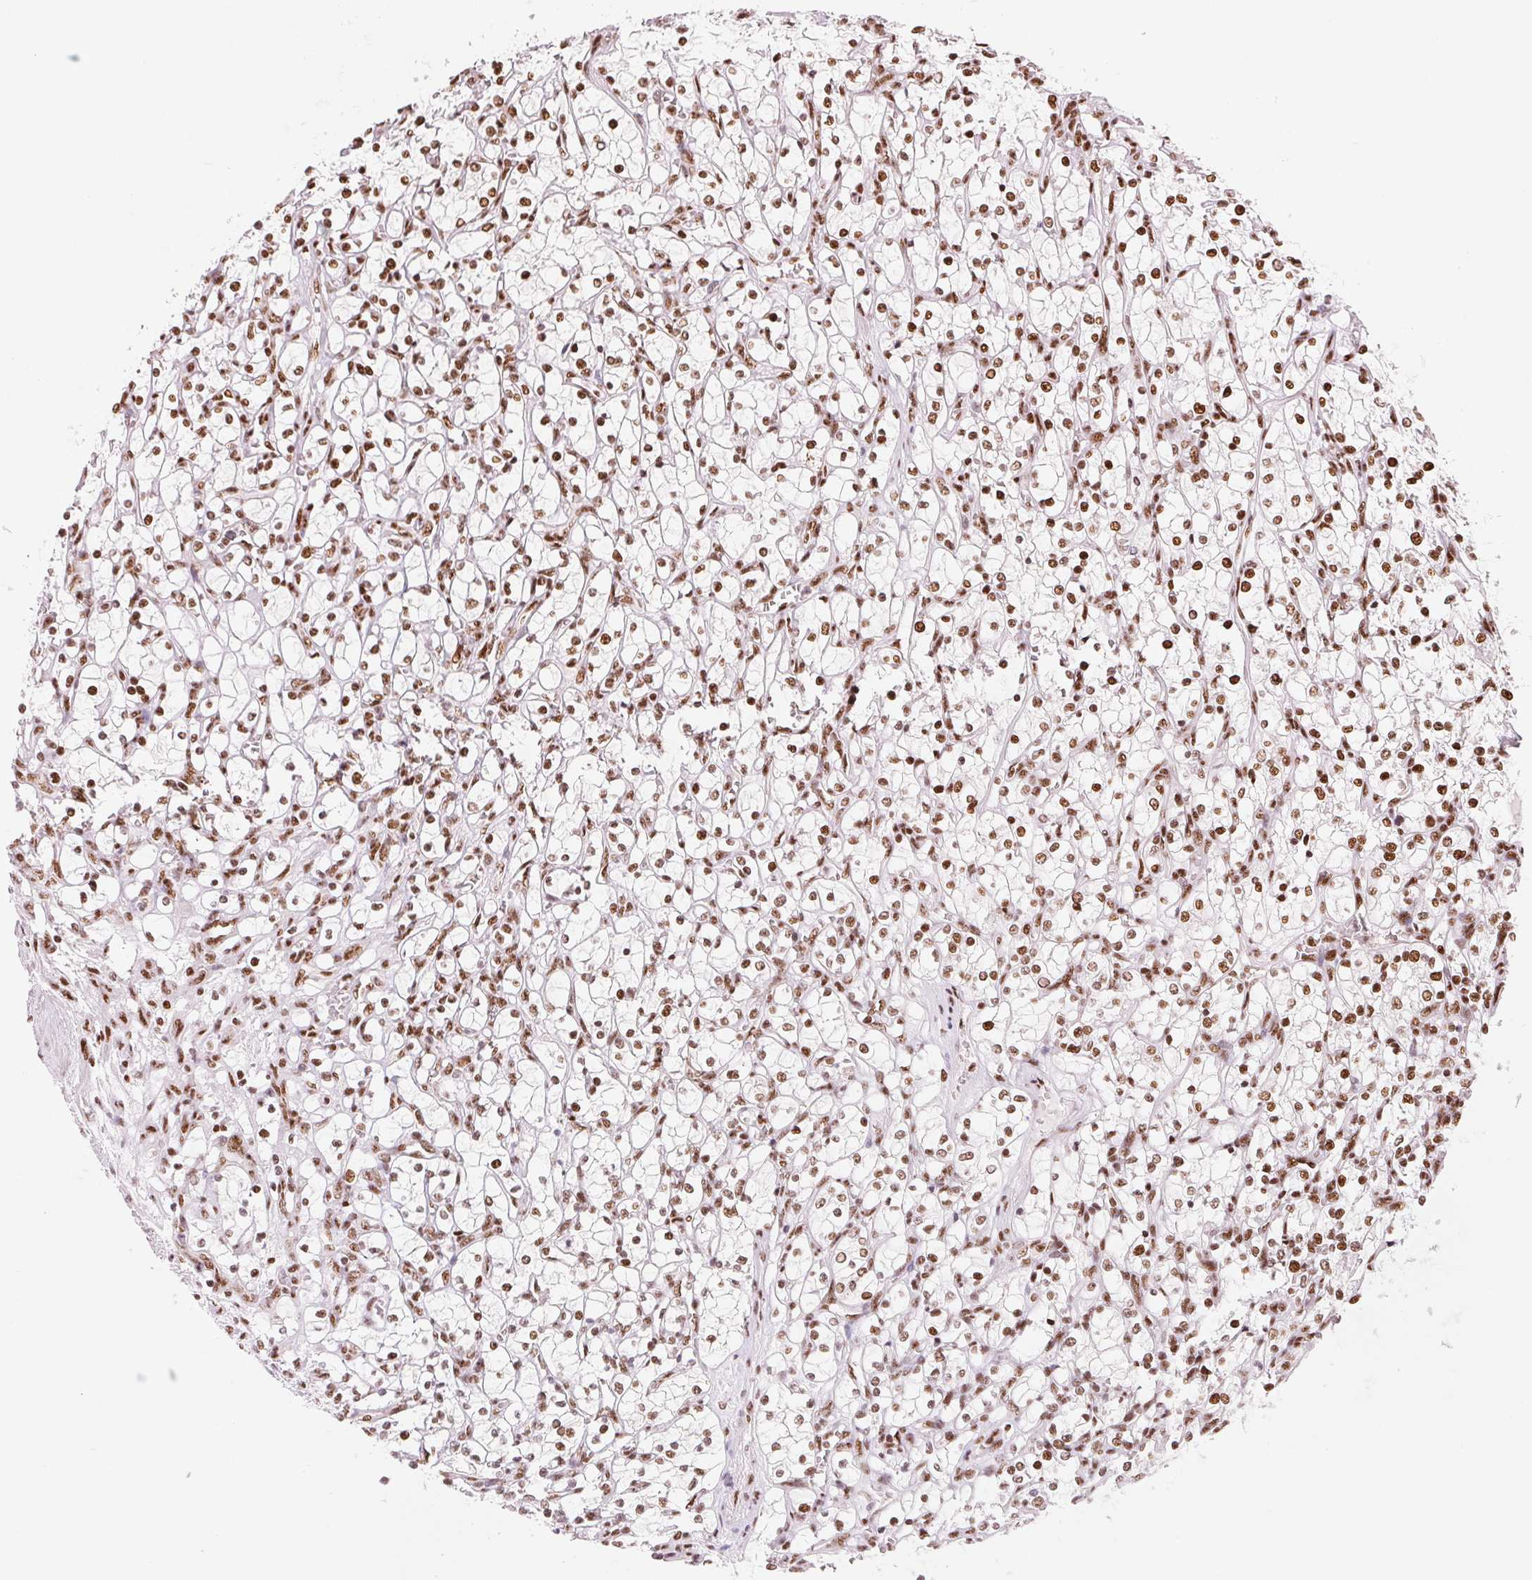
{"staining": {"intensity": "moderate", "quantity": ">75%", "location": "nuclear"}, "tissue": "renal cancer", "cell_type": "Tumor cells", "image_type": "cancer", "snomed": [{"axis": "morphology", "description": "Adenocarcinoma, NOS"}, {"axis": "topography", "description": "Kidney"}], "caption": "Adenocarcinoma (renal) was stained to show a protein in brown. There is medium levels of moderate nuclear expression in approximately >75% of tumor cells.", "gene": "NXF1", "patient": {"sex": "female", "age": 69}}